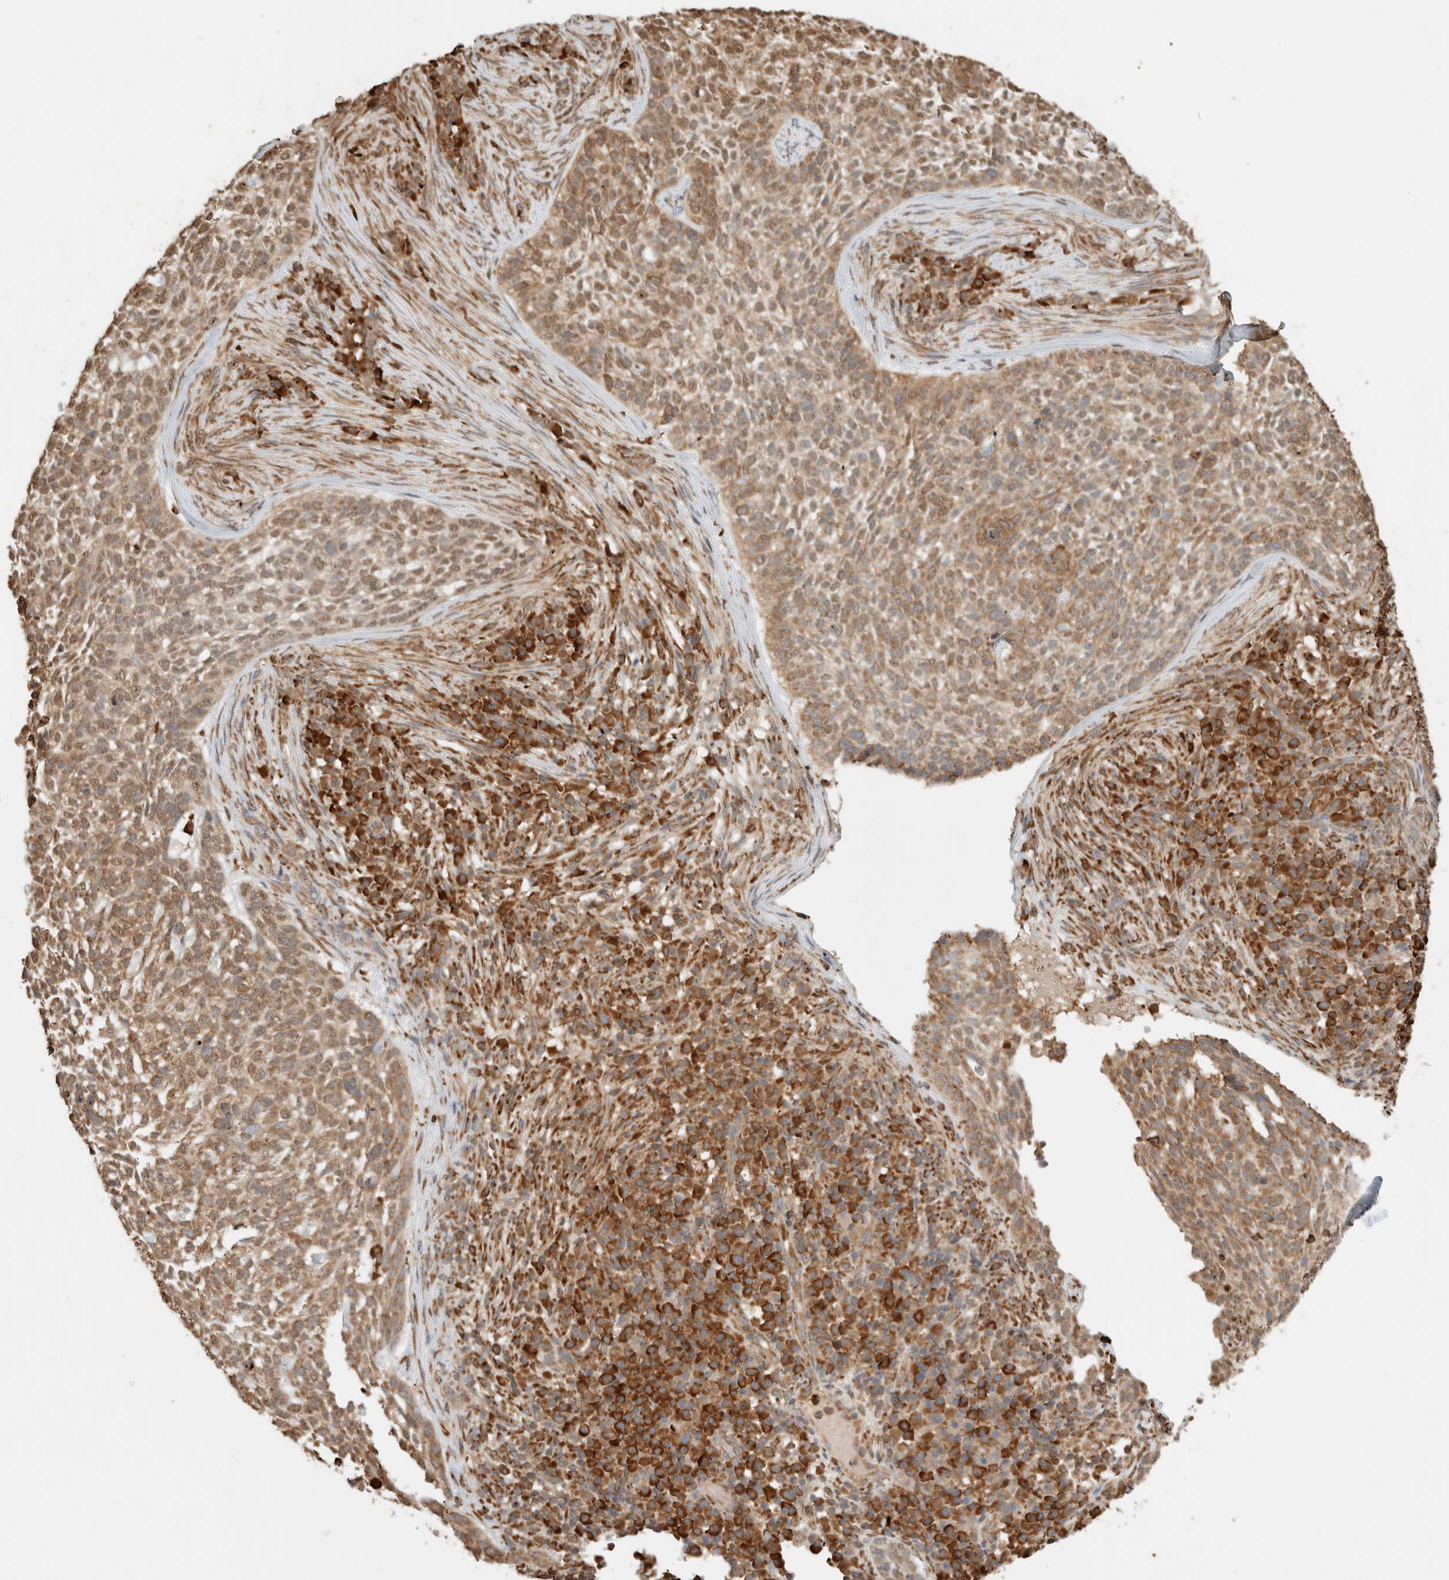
{"staining": {"intensity": "weak", "quantity": ">75%", "location": "cytoplasmic/membranous,nuclear"}, "tissue": "skin cancer", "cell_type": "Tumor cells", "image_type": "cancer", "snomed": [{"axis": "morphology", "description": "Basal cell carcinoma"}, {"axis": "topography", "description": "Skin"}], "caption": "Basal cell carcinoma (skin) stained with a brown dye demonstrates weak cytoplasmic/membranous and nuclear positive staining in about >75% of tumor cells.", "gene": "ERAP1", "patient": {"sex": "female", "age": 64}}